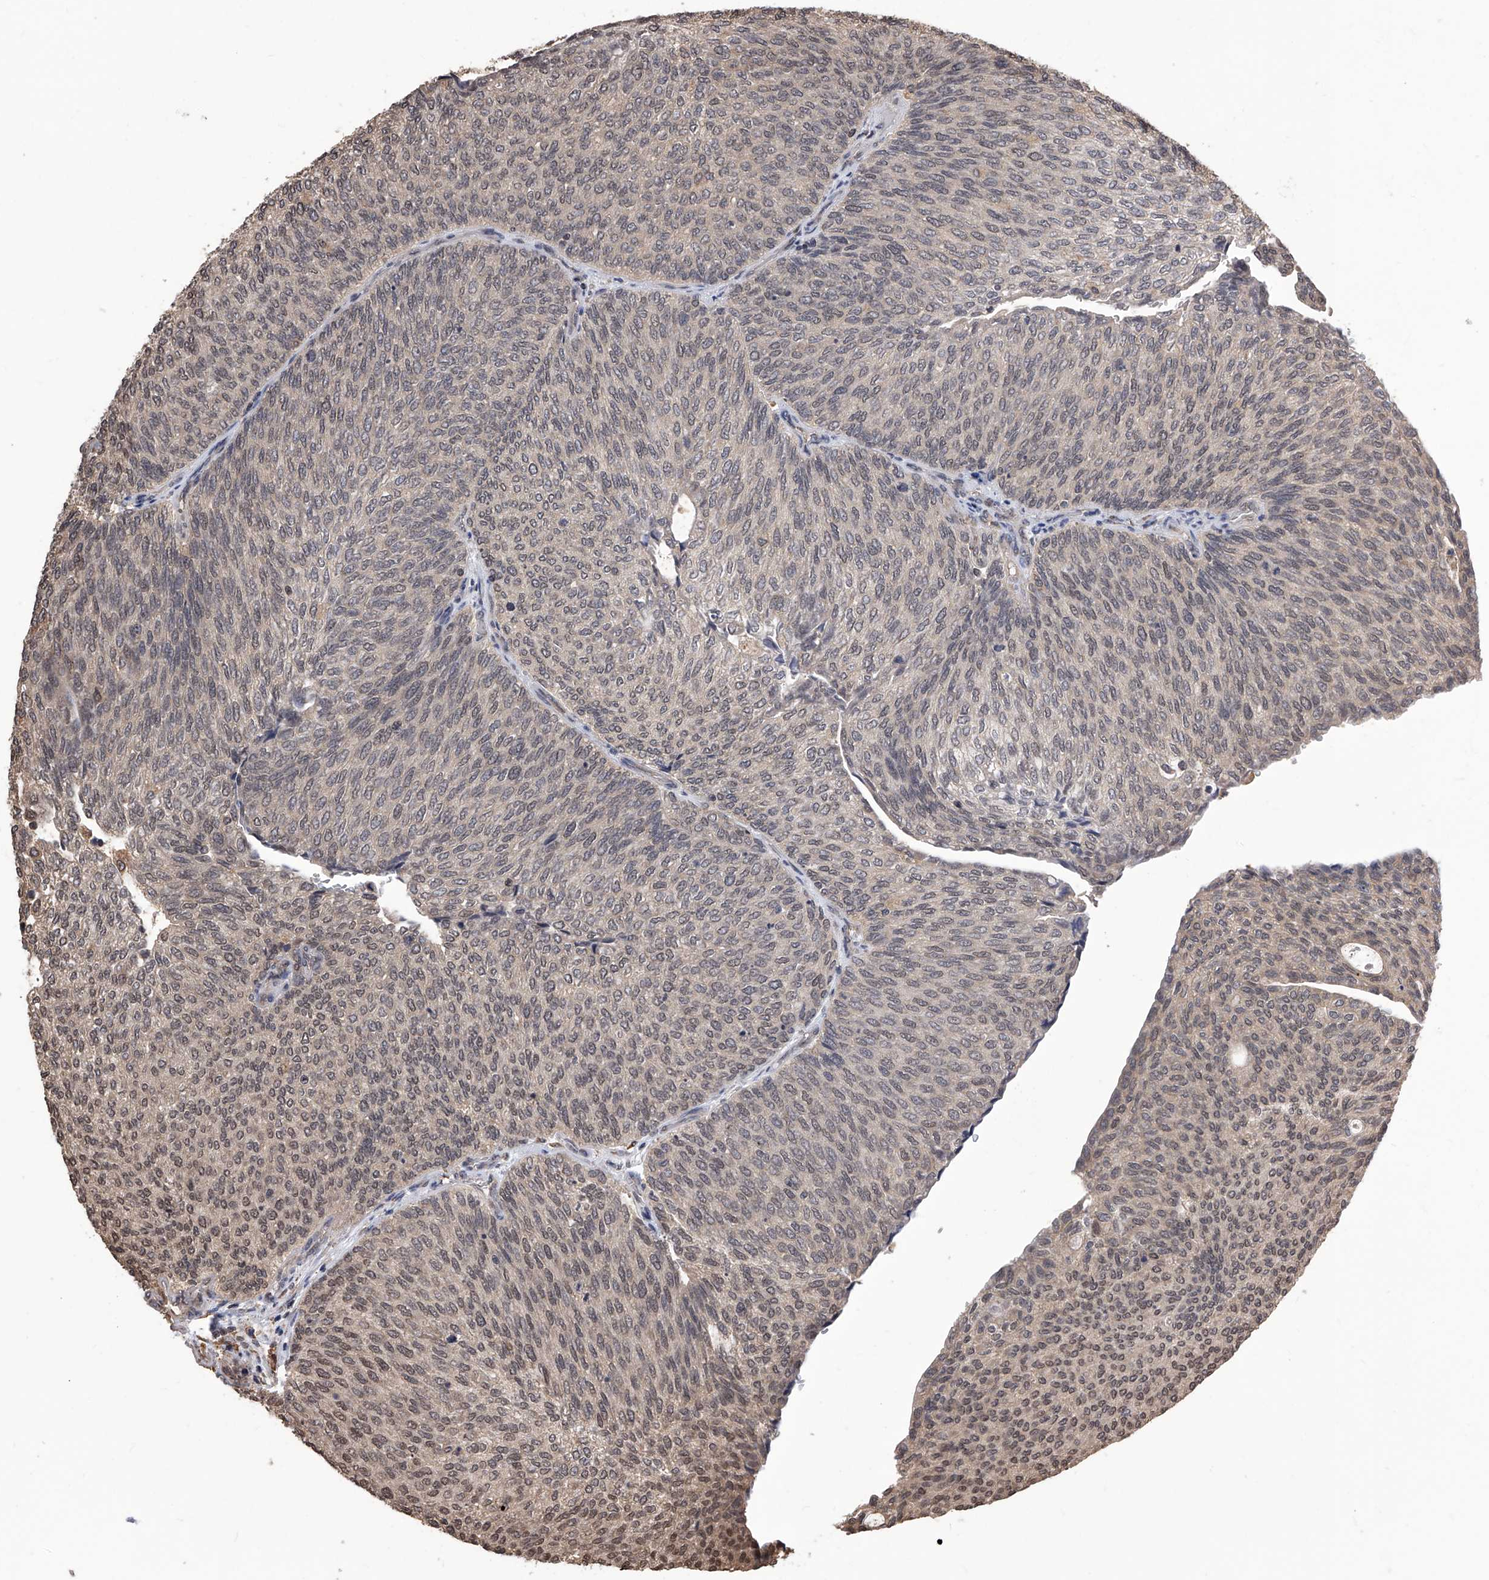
{"staining": {"intensity": "weak", "quantity": ">75%", "location": "nuclear"}, "tissue": "urothelial cancer", "cell_type": "Tumor cells", "image_type": "cancer", "snomed": [{"axis": "morphology", "description": "Urothelial carcinoma, Low grade"}, {"axis": "topography", "description": "Urinary bladder"}], "caption": "This photomicrograph reveals IHC staining of human urothelial cancer, with low weak nuclear expression in approximately >75% of tumor cells.", "gene": "ID1", "patient": {"sex": "female", "age": 79}}